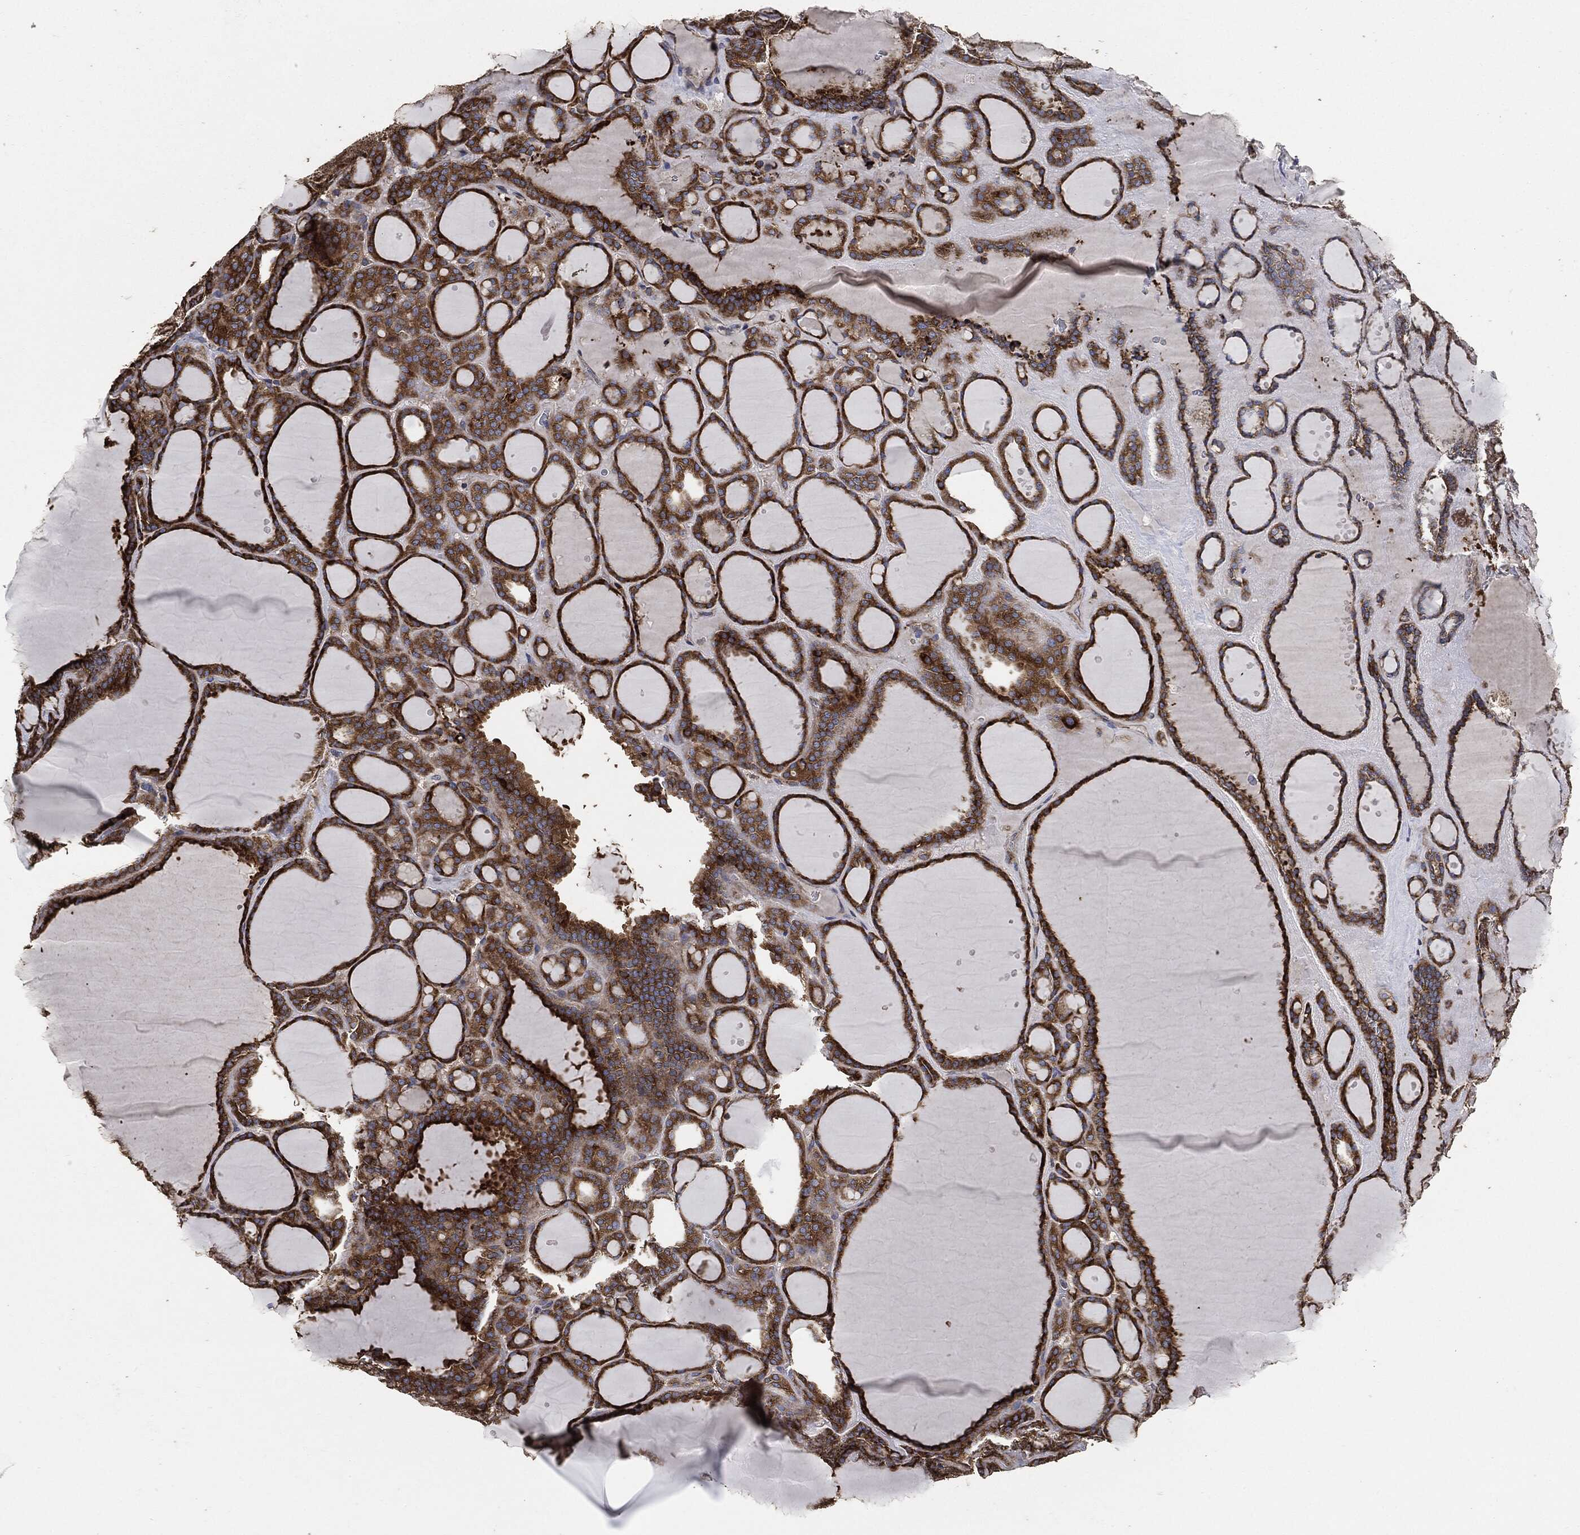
{"staining": {"intensity": "strong", "quantity": "25%-75%", "location": "cytoplasmic/membranous"}, "tissue": "thyroid gland", "cell_type": "Glandular cells", "image_type": "normal", "snomed": [{"axis": "morphology", "description": "Normal tissue, NOS"}, {"axis": "topography", "description": "Thyroid gland"}], "caption": "A brown stain highlights strong cytoplasmic/membranous positivity of a protein in glandular cells of unremarkable thyroid gland. (DAB (3,3'-diaminobenzidine) IHC with brightfield microscopy, high magnification).", "gene": "STK3", "patient": {"sex": "male", "age": 63}}